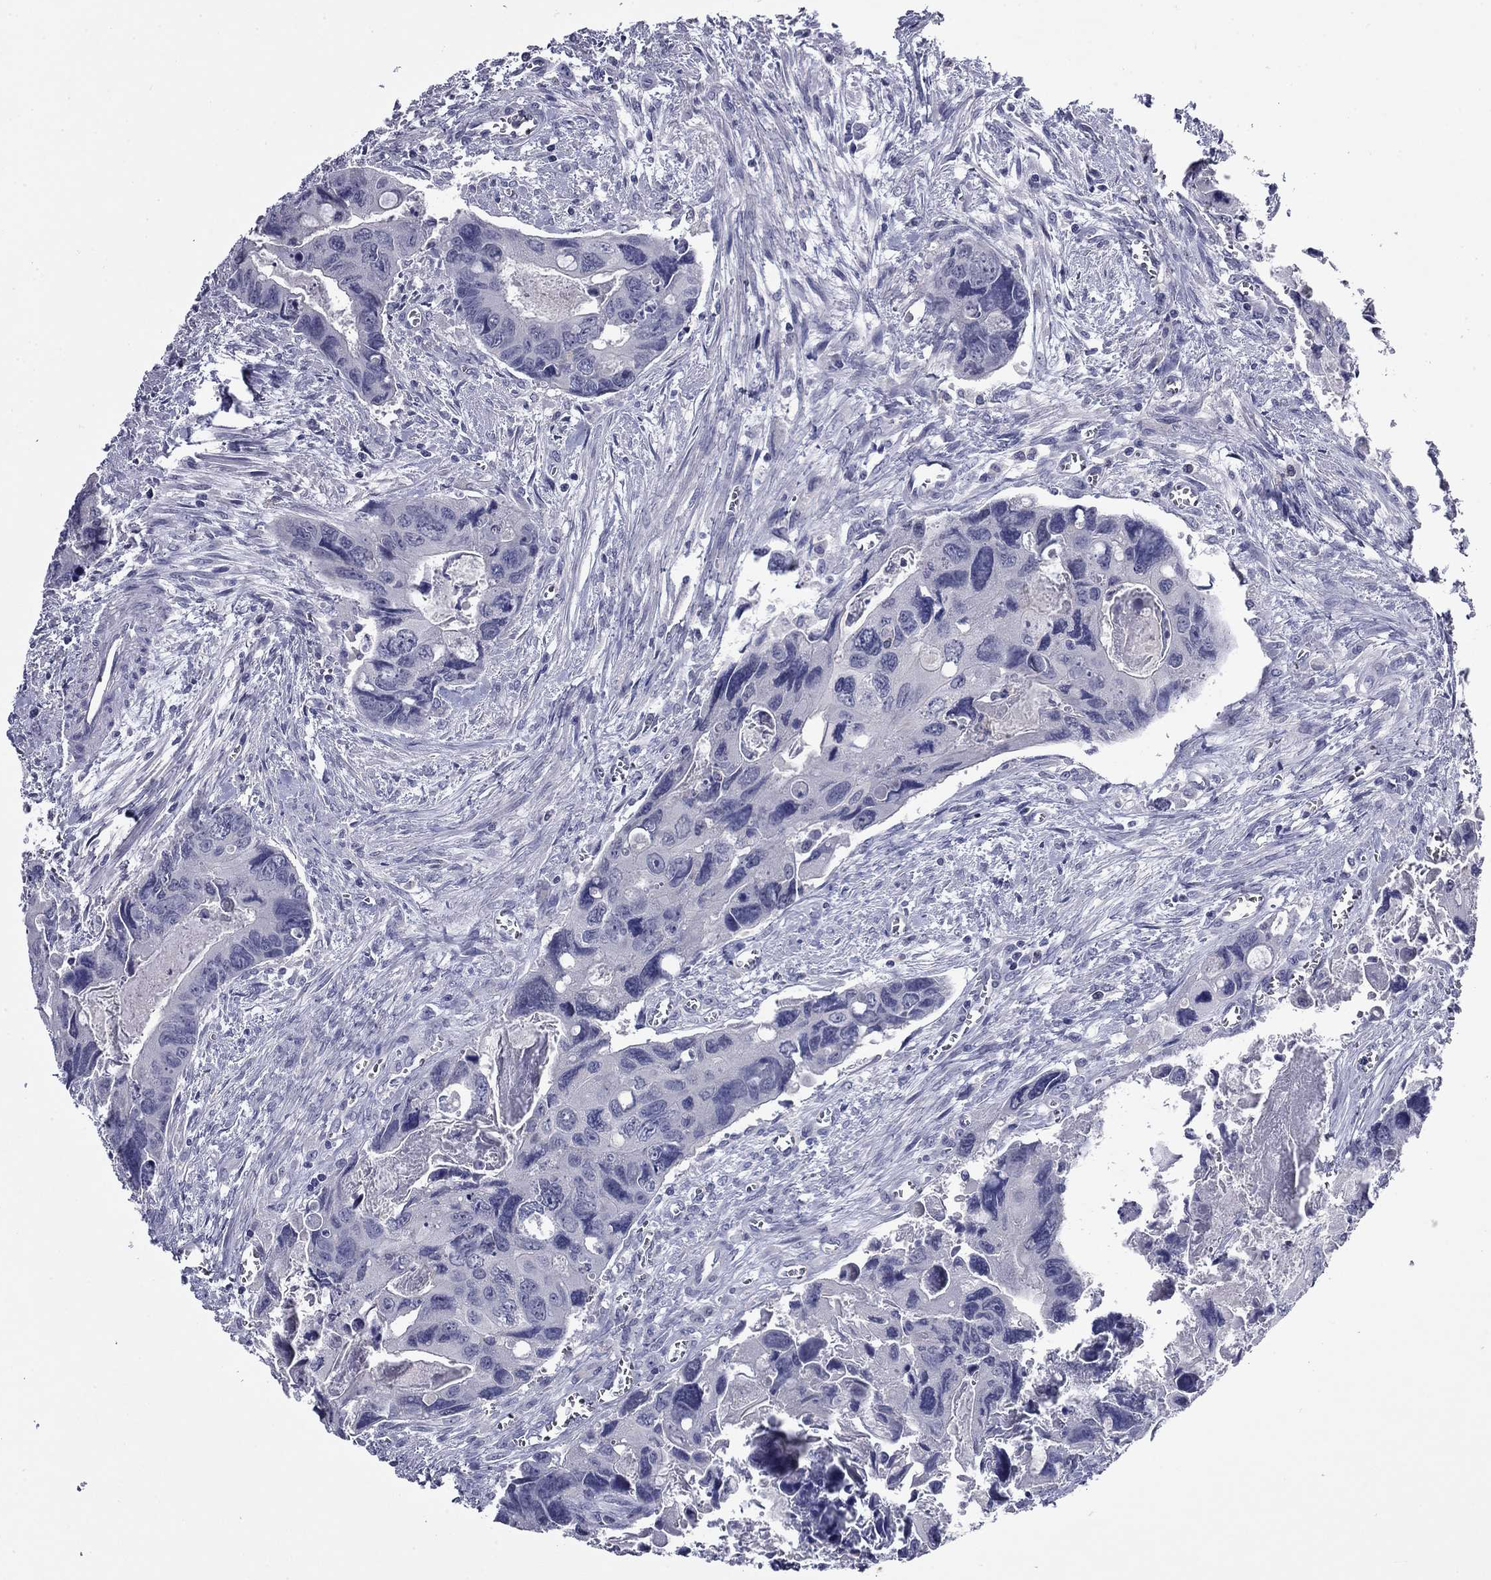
{"staining": {"intensity": "negative", "quantity": "none", "location": "none"}, "tissue": "colorectal cancer", "cell_type": "Tumor cells", "image_type": "cancer", "snomed": [{"axis": "morphology", "description": "Adenocarcinoma, NOS"}, {"axis": "topography", "description": "Rectum"}], "caption": "High power microscopy image of an immunohistochemistry photomicrograph of colorectal adenocarcinoma, revealing no significant staining in tumor cells.", "gene": "CFAP119", "patient": {"sex": "male", "age": 62}}